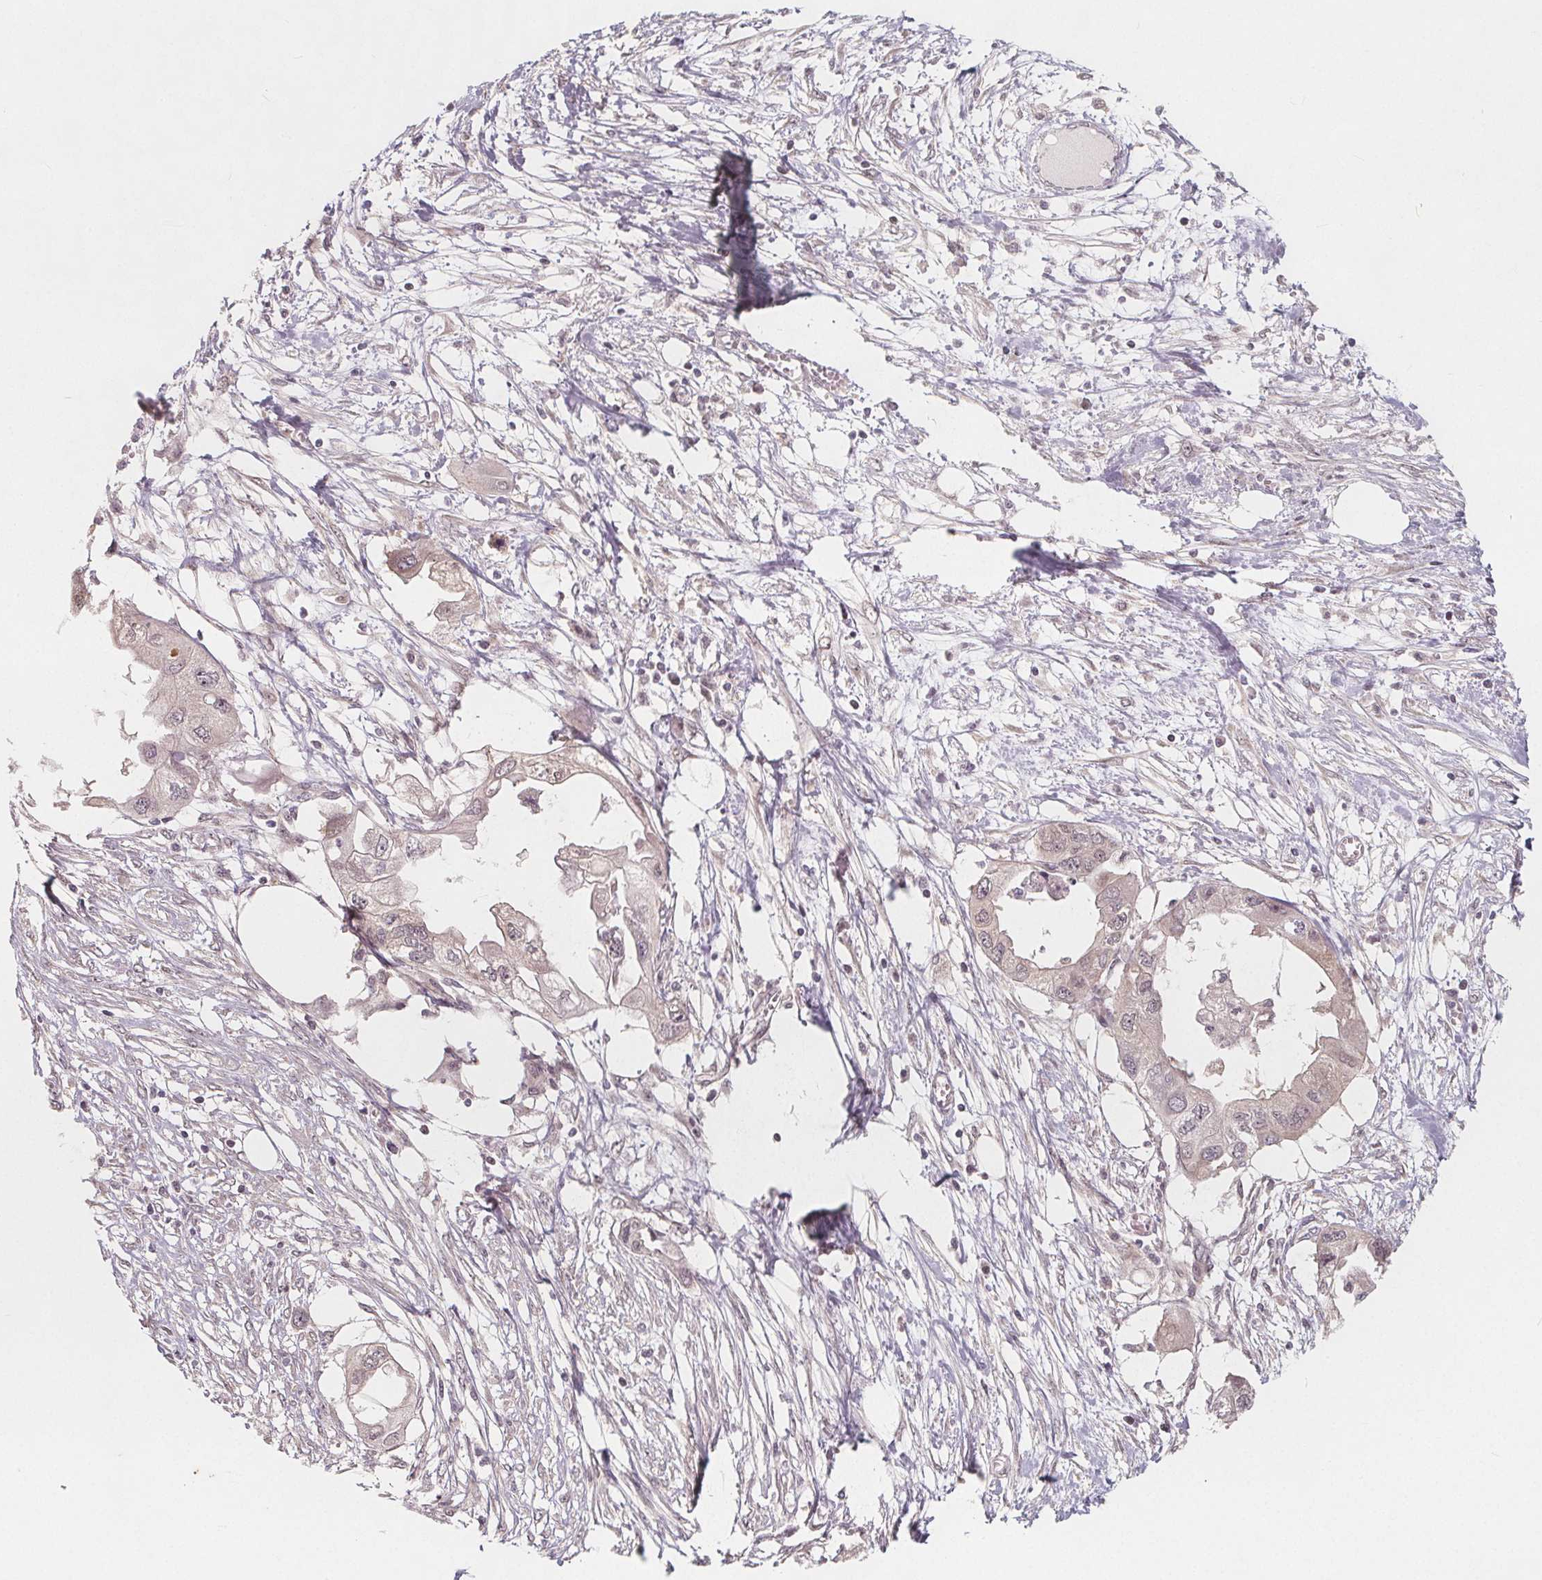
{"staining": {"intensity": "negative", "quantity": "none", "location": "none"}, "tissue": "endometrial cancer", "cell_type": "Tumor cells", "image_type": "cancer", "snomed": [{"axis": "morphology", "description": "Adenocarcinoma, NOS"}, {"axis": "morphology", "description": "Adenocarcinoma, metastatic, NOS"}, {"axis": "topography", "description": "Adipose tissue"}, {"axis": "topography", "description": "Endometrium"}], "caption": "Immunohistochemistry (IHC) micrograph of neoplastic tissue: metastatic adenocarcinoma (endometrial) stained with DAB (3,3'-diaminobenzidine) exhibits no significant protein expression in tumor cells.", "gene": "AKT1S1", "patient": {"sex": "female", "age": 67}}